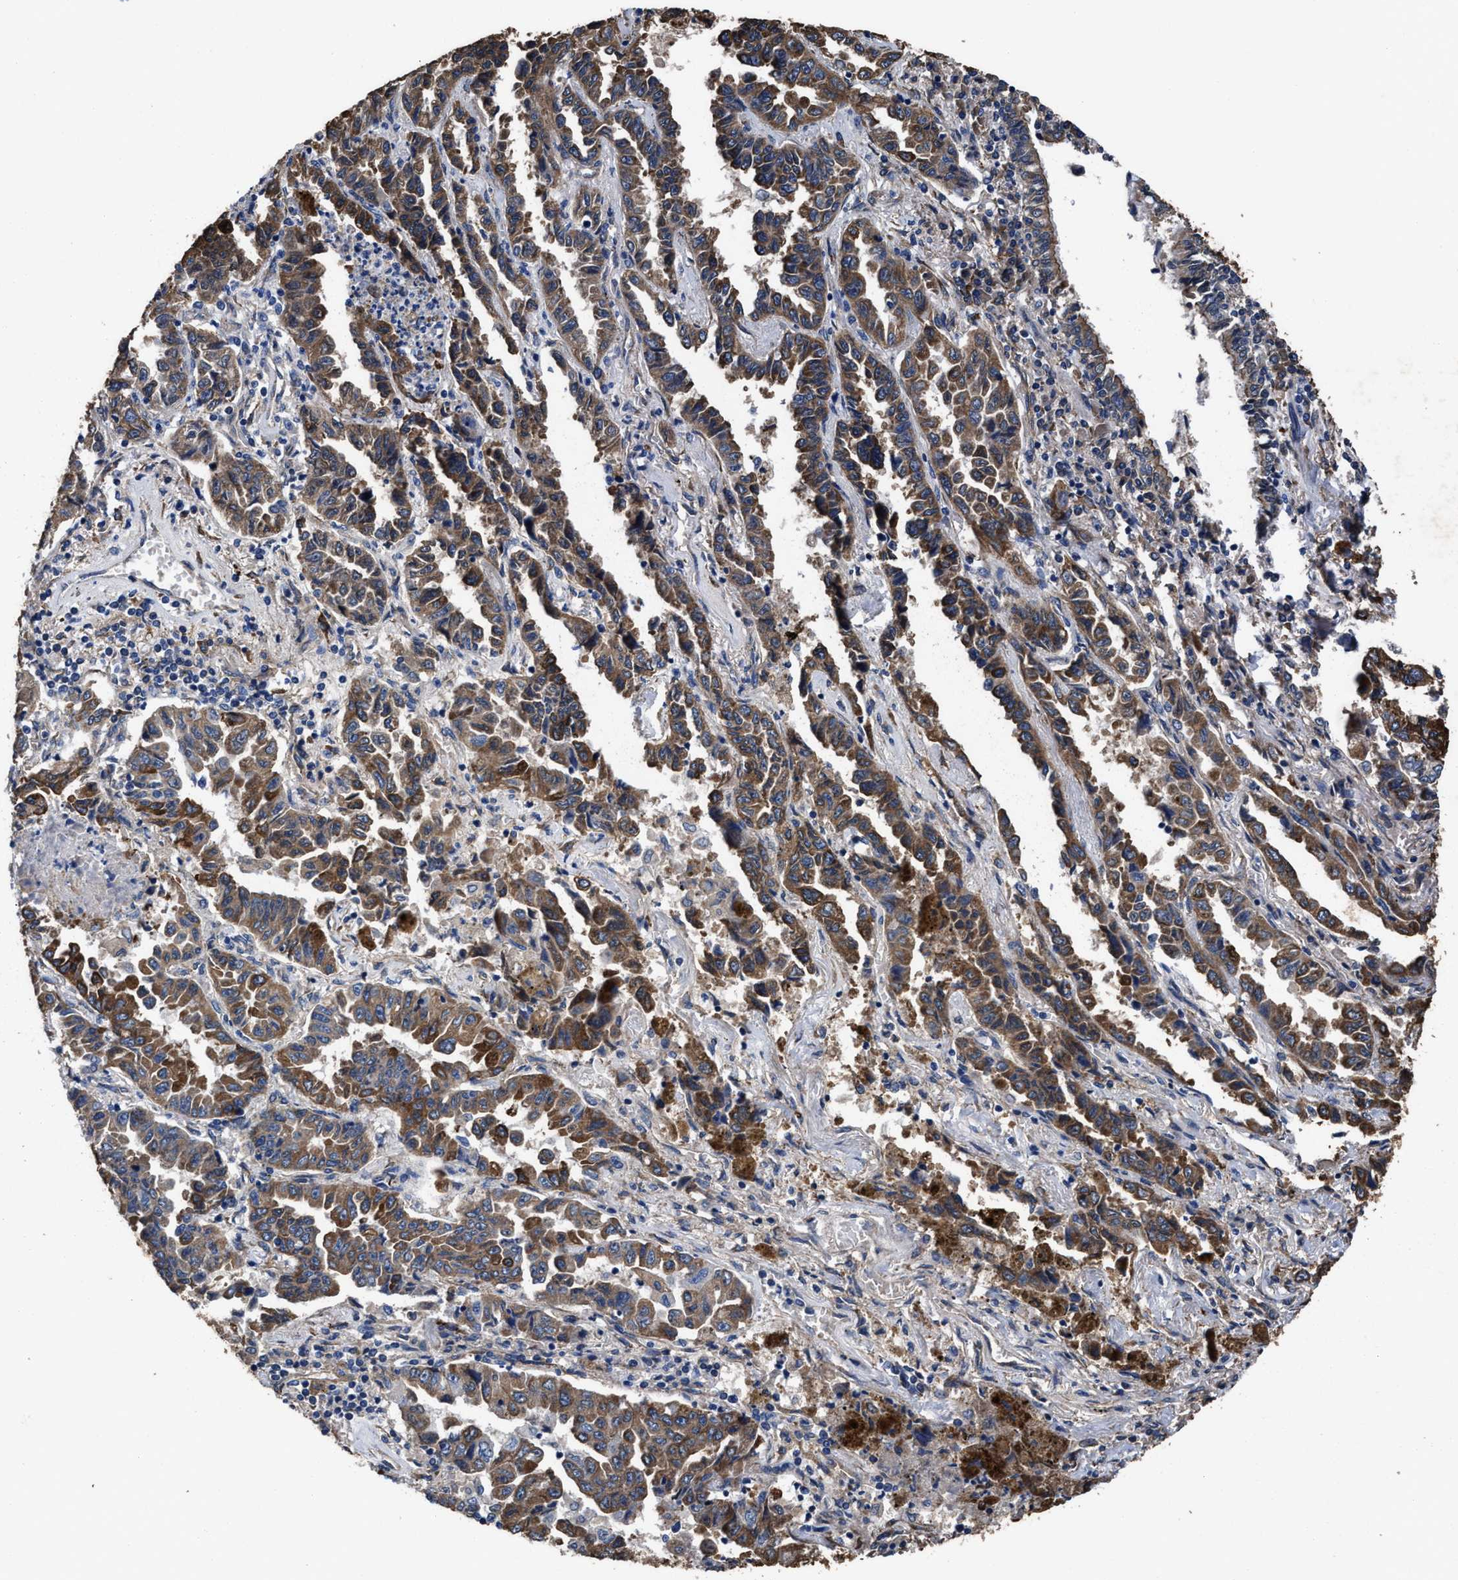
{"staining": {"intensity": "strong", "quantity": ">75%", "location": "cytoplasmic/membranous"}, "tissue": "lung cancer", "cell_type": "Tumor cells", "image_type": "cancer", "snomed": [{"axis": "morphology", "description": "Adenocarcinoma, NOS"}, {"axis": "topography", "description": "Lung"}], "caption": "This micrograph reveals immunohistochemistry staining of adenocarcinoma (lung), with high strong cytoplasmic/membranous positivity in about >75% of tumor cells.", "gene": "IDNK", "patient": {"sex": "female", "age": 51}}